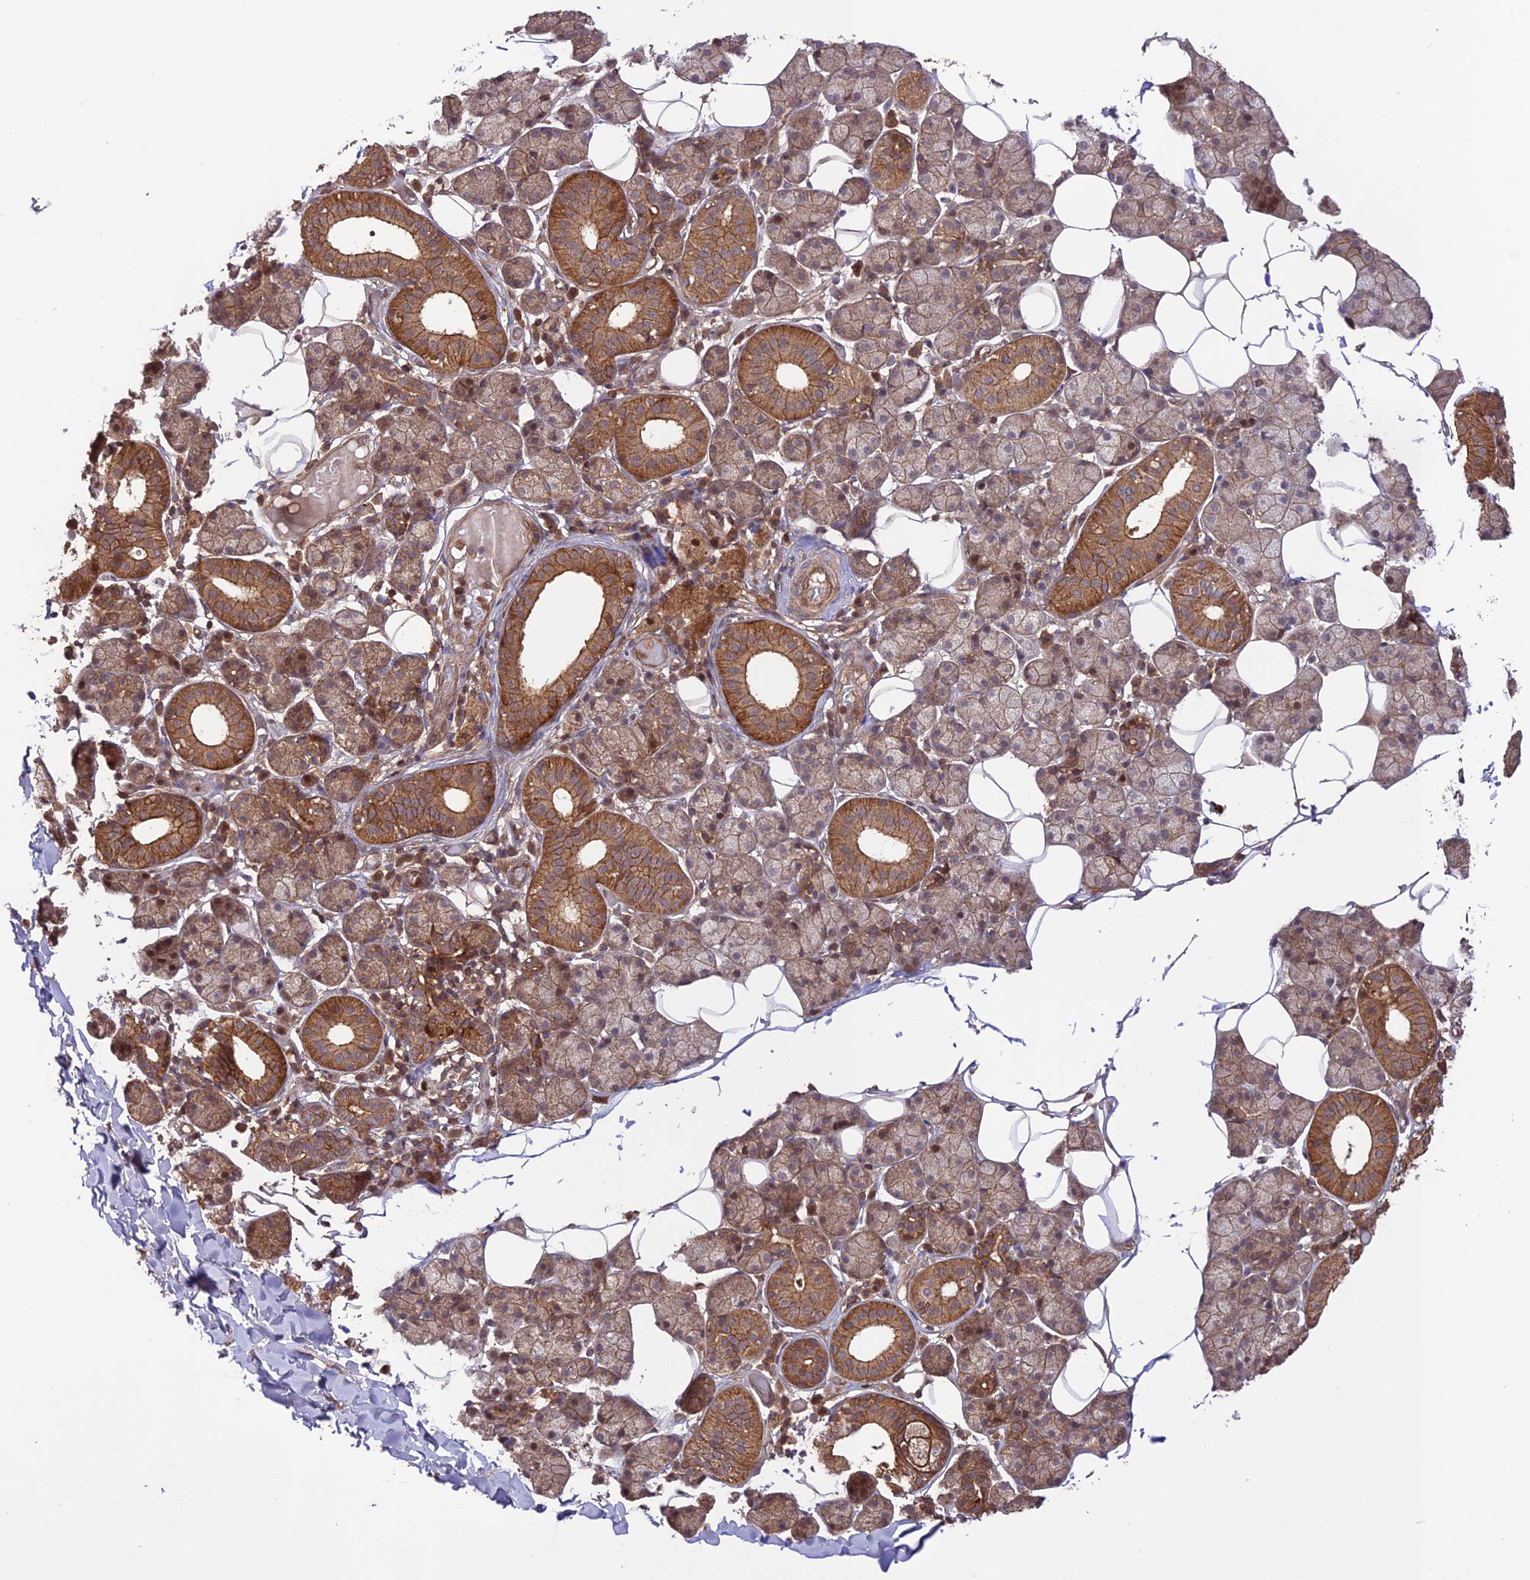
{"staining": {"intensity": "moderate", "quantity": ">75%", "location": "cytoplasmic/membranous"}, "tissue": "salivary gland", "cell_type": "Glandular cells", "image_type": "normal", "snomed": [{"axis": "morphology", "description": "Normal tissue, NOS"}, {"axis": "topography", "description": "Salivary gland"}], "caption": "An immunohistochemistry histopathology image of benign tissue is shown. Protein staining in brown shows moderate cytoplasmic/membranous positivity in salivary gland within glandular cells. The protein is shown in brown color, while the nuclei are stained blue.", "gene": "FCHSD1", "patient": {"sex": "female", "age": 33}}